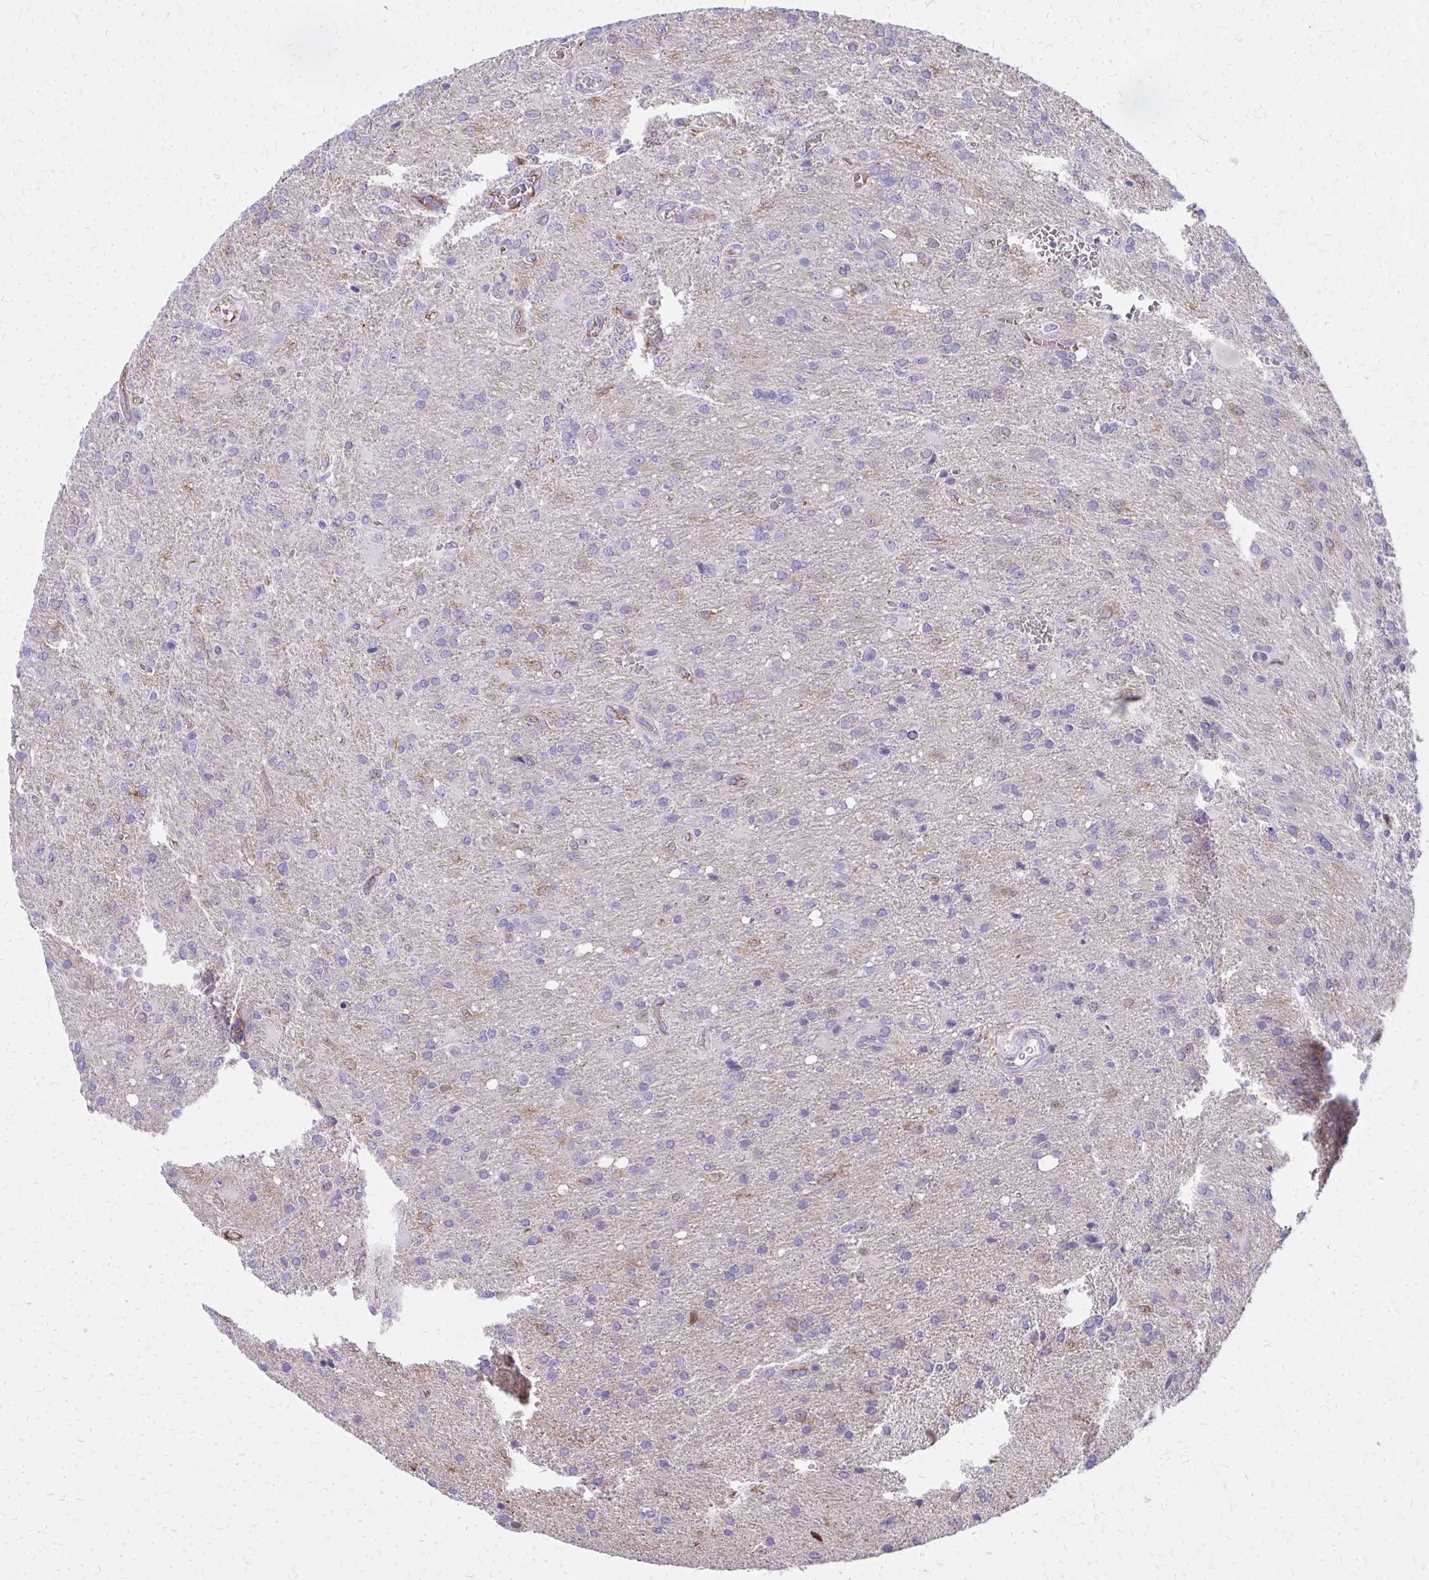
{"staining": {"intensity": "negative", "quantity": "none", "location": "none"}, "tissue": "glioma", "cell_type": "Tumor cells", "image_type": "cancer", "snomed": [{"axis": "morphology", "description": "Glioma, malignant, Low grade"}, {"axis": "topography", "description": "Brain"}], "caption": "Tumor cells show no significant protein staining in malignant glioma (low-grade). (DAB (3,3'-diaminobenzidine) IHC with hematoxylin counter stain).", "gene": "TPSG1", "patient": {"sex": "male", "age": 66}}